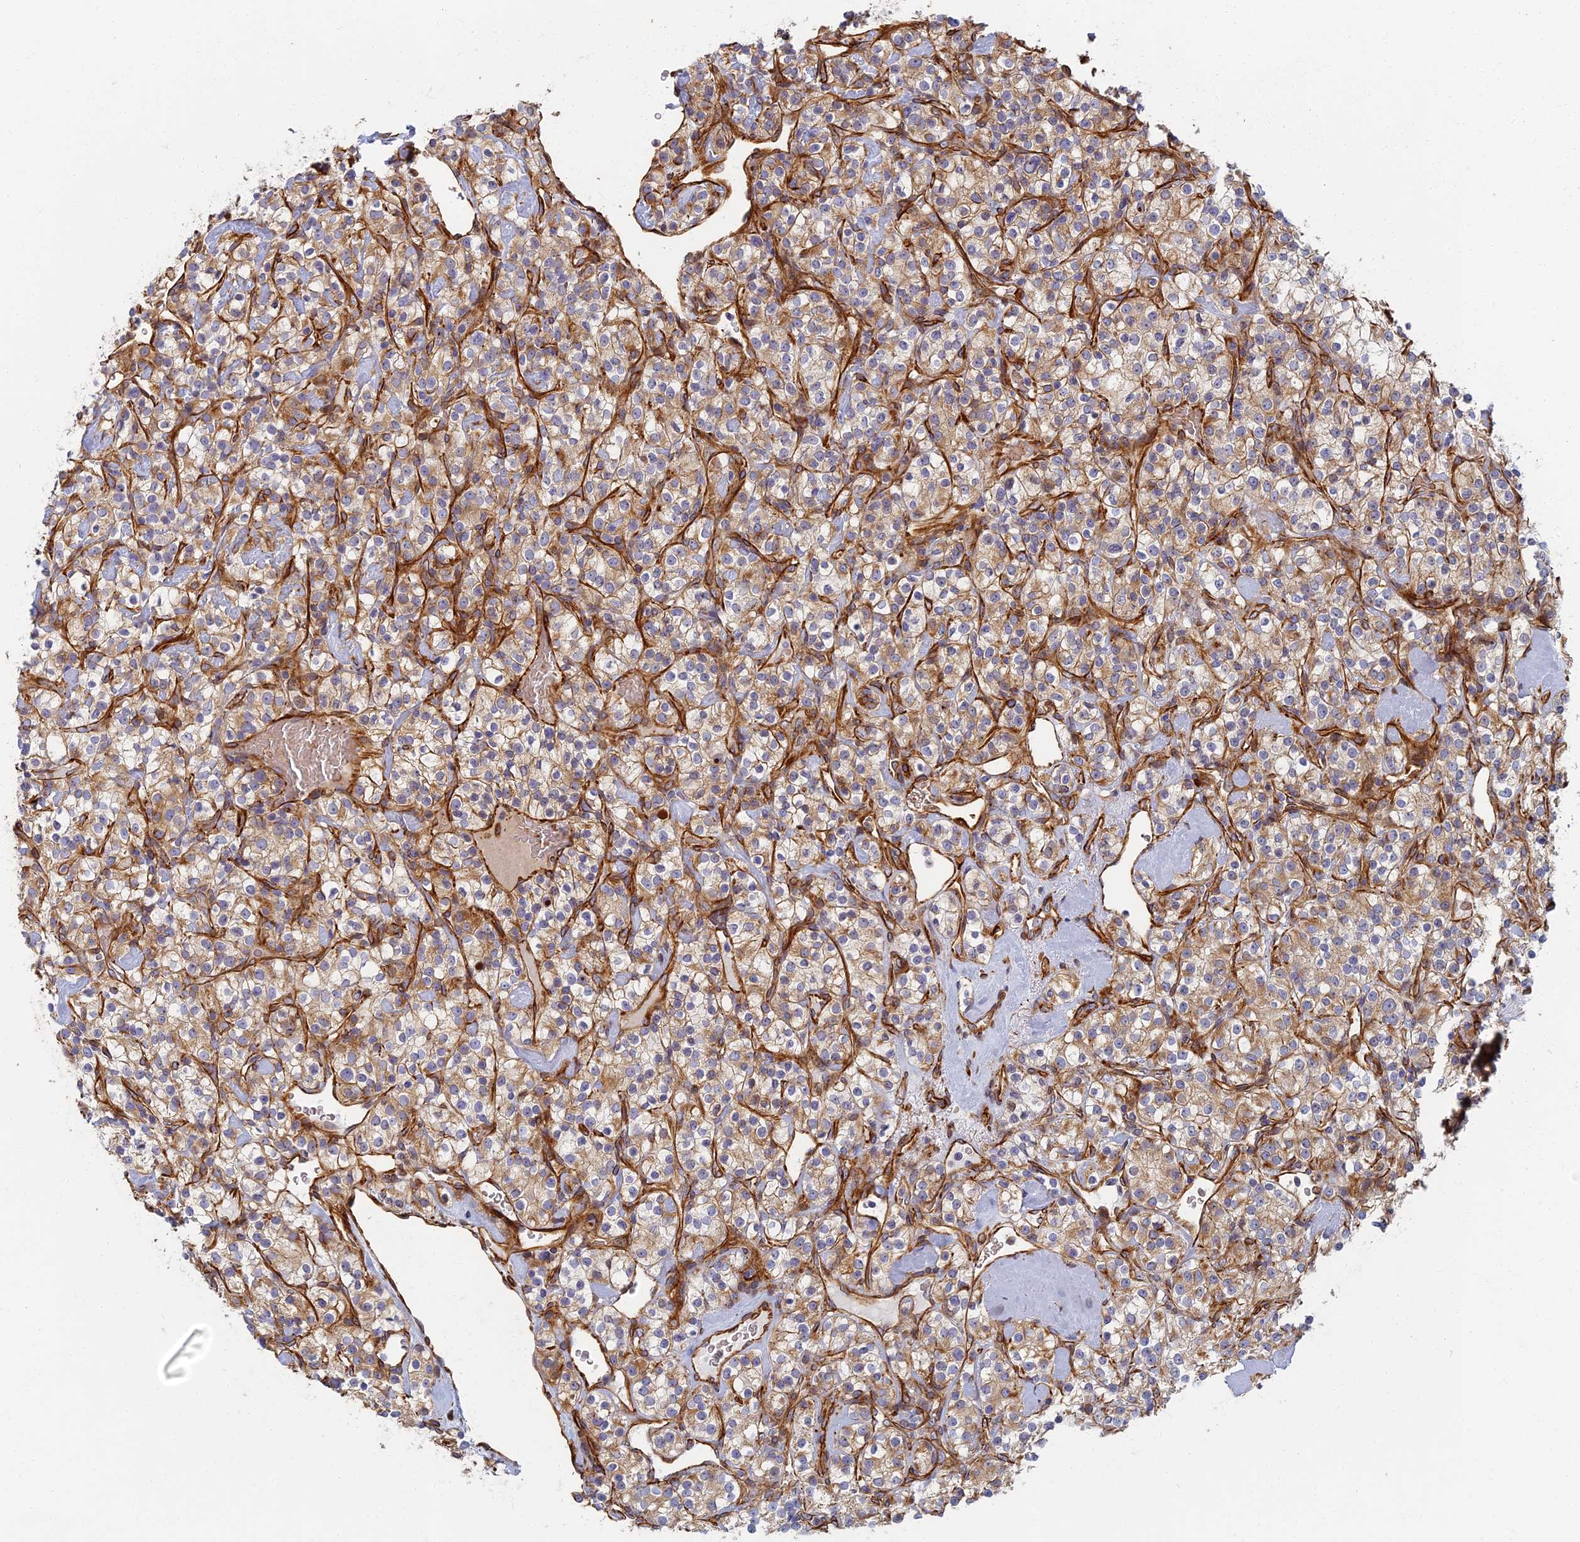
{"staining": {"intensity": "weak", "quantity": ">75%", "location": "cytoplasmic/membranous"}, "tissue": "renal cancer", "cell_type": "Tumor cells", "image_type": "cancer", "snomed": [{"axis": "morphology", "description": "Adenocarcinoma, NOS"}, {"axis": "topography", "description": "Kidney"}], "caption": "Tumor cells demonstrate weak cytoplasmic/membranous staining in approximately >75% of cells in renal cancer.", "gene": "ABCB10", "patient": {"sex": "male", "age": 77}}